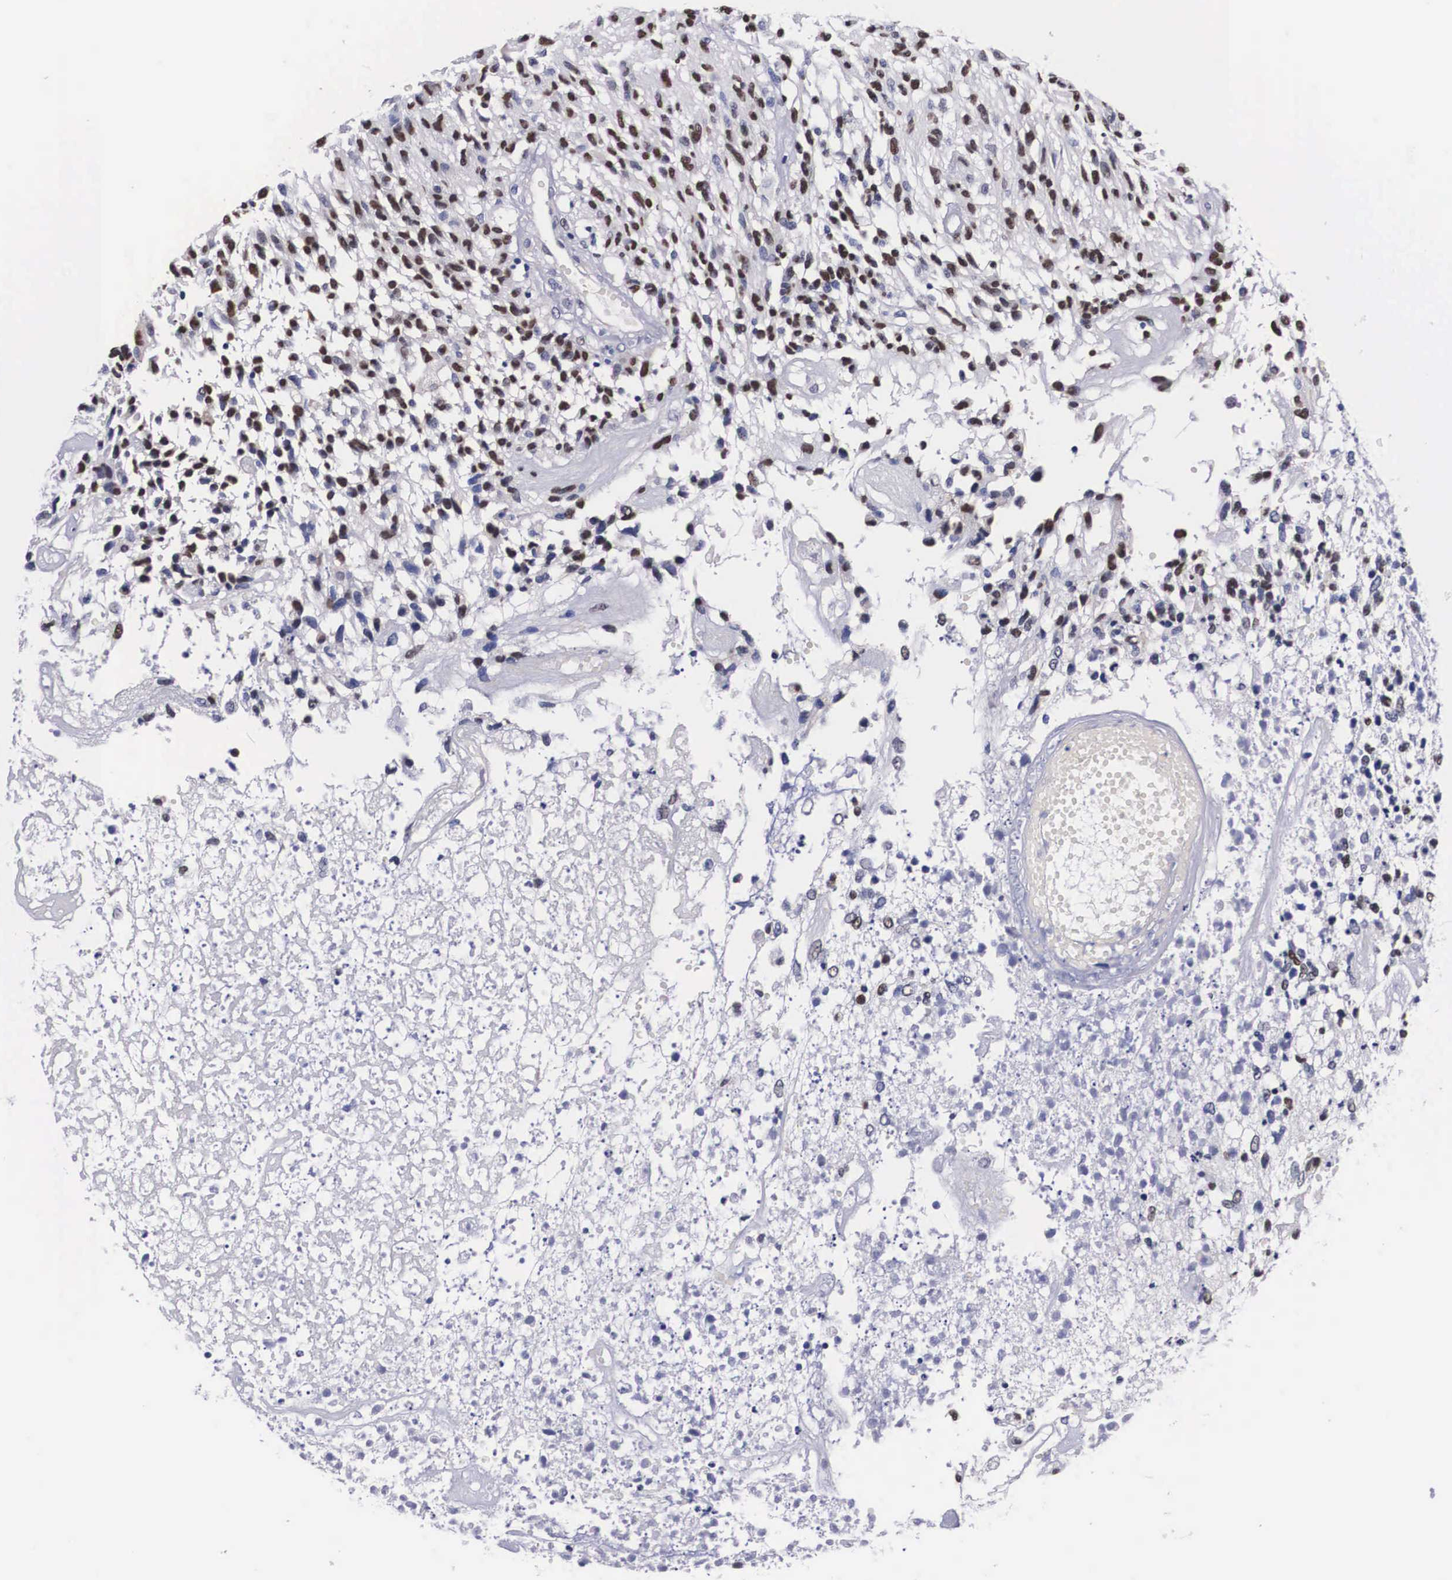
{"staining": {"intensity": "moderate", "quantity": "25%-75%", "location": "nuclear"}, "tissue": "glioma", "cell_type": "Tumor cells", "image_type": "cancer", "snomed": [{"axis": "morphology", "description": "Glioma, malignant, High grade"}, {"axis": "topography", "description": "Brain"}], "caption": "Tumor cells display moderate nuclear staining in about 25%-75% of cells in glioma. (DAB (3,3'-diaminobenzidine) = brown stain, brightfield microscopy at high magnification).", "gene": "KHDRBS3", "patient": {"sex": "male", "age": 77}}